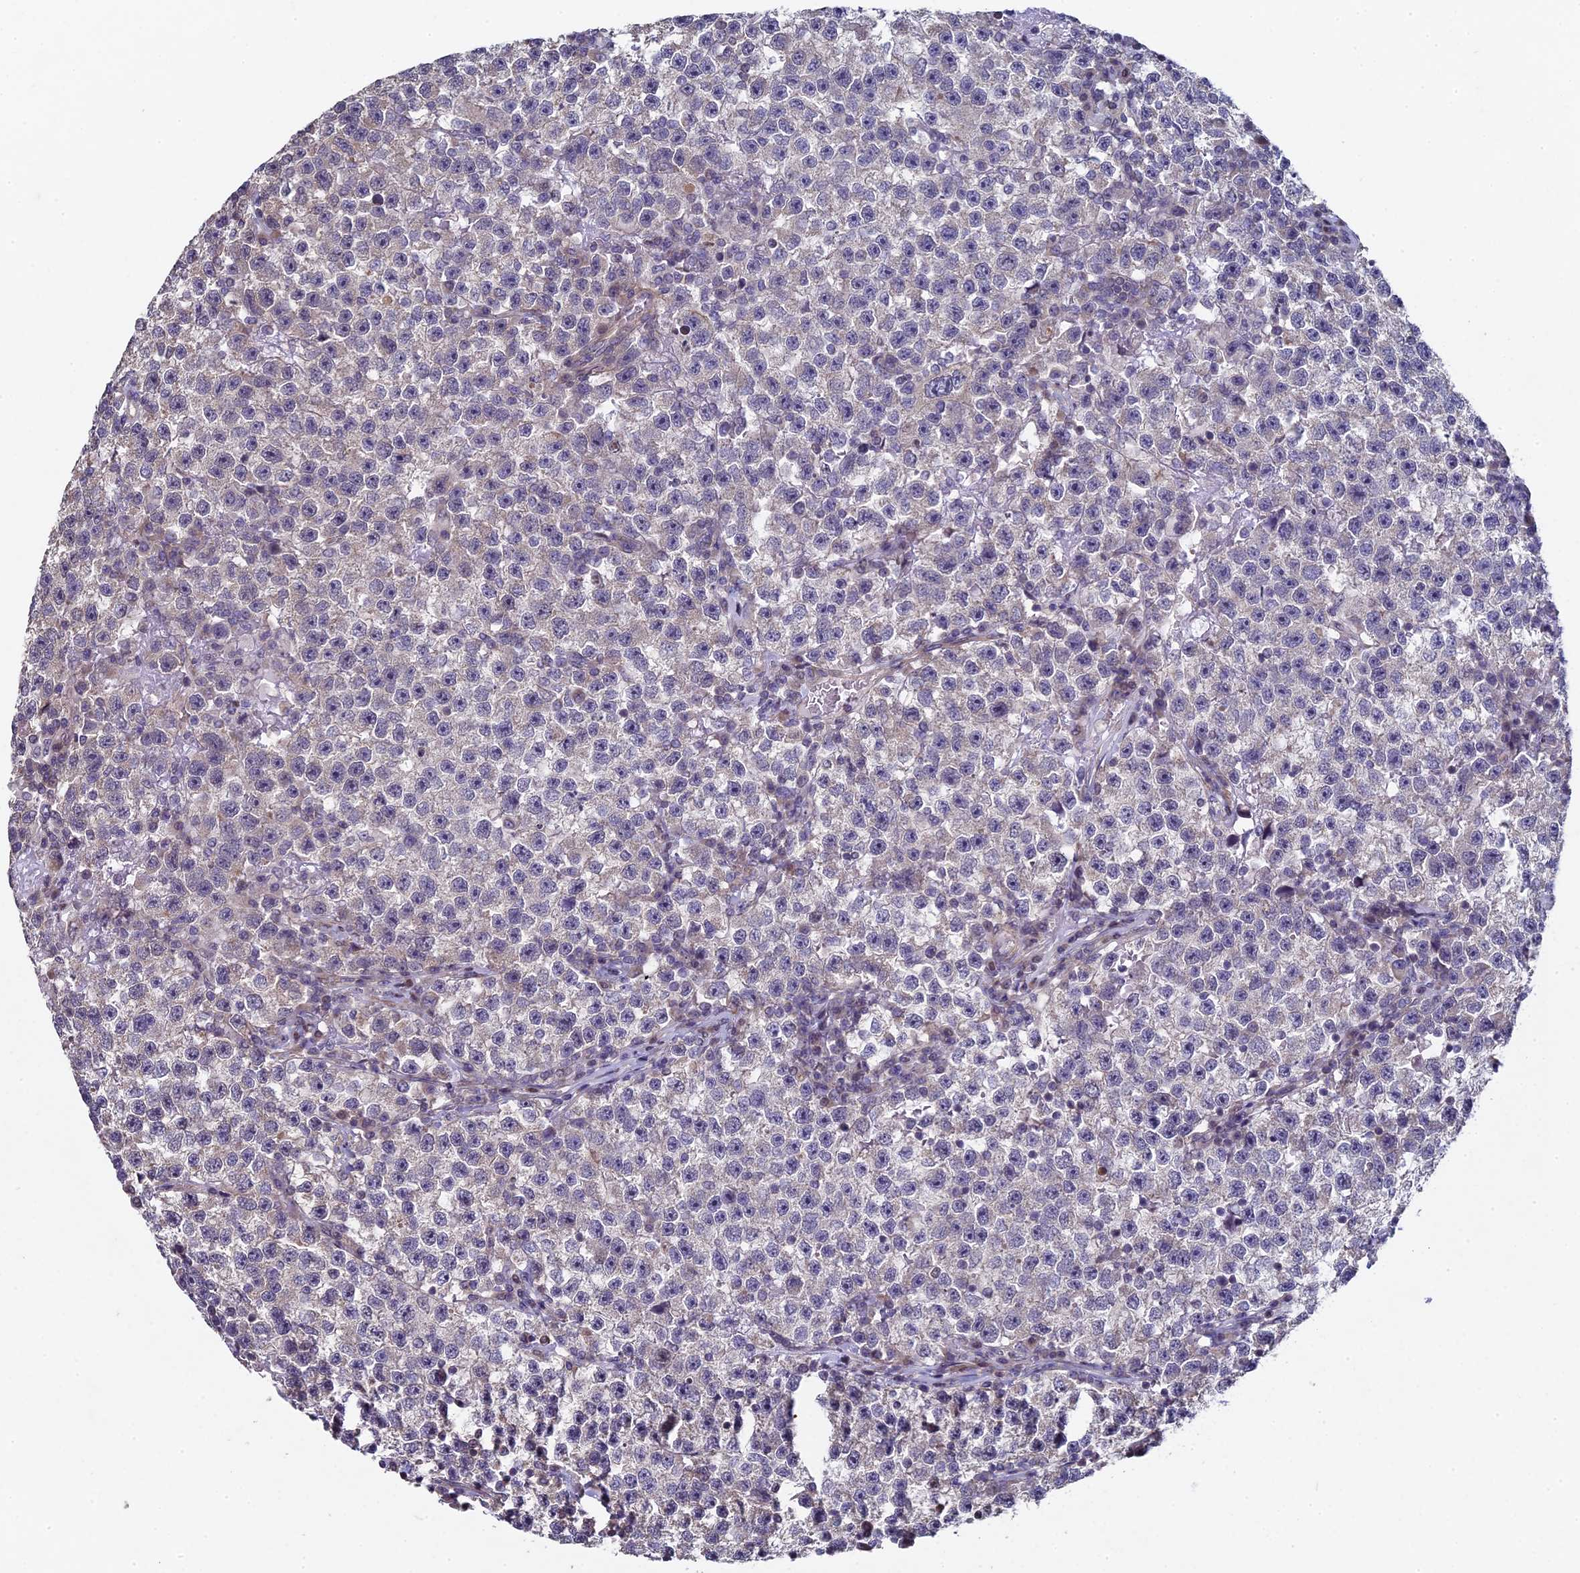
{"staining": {"intensity": "negative", "quantity": "none", "location": "none"}, "tissue": "testis cancer", "cell_type": "Tumor cells", "image_type": "cancer", "snomed": [{"axis": "morphology", "description": "Seminoma, NOS"}, {"axis": "topography", "description": "Testis"}], "caption": "Tumor cells show no significant staining in testis cancer (seminoma).", "gene": "DIXDC1", "patient": {"sex": "male", "age": 22}}